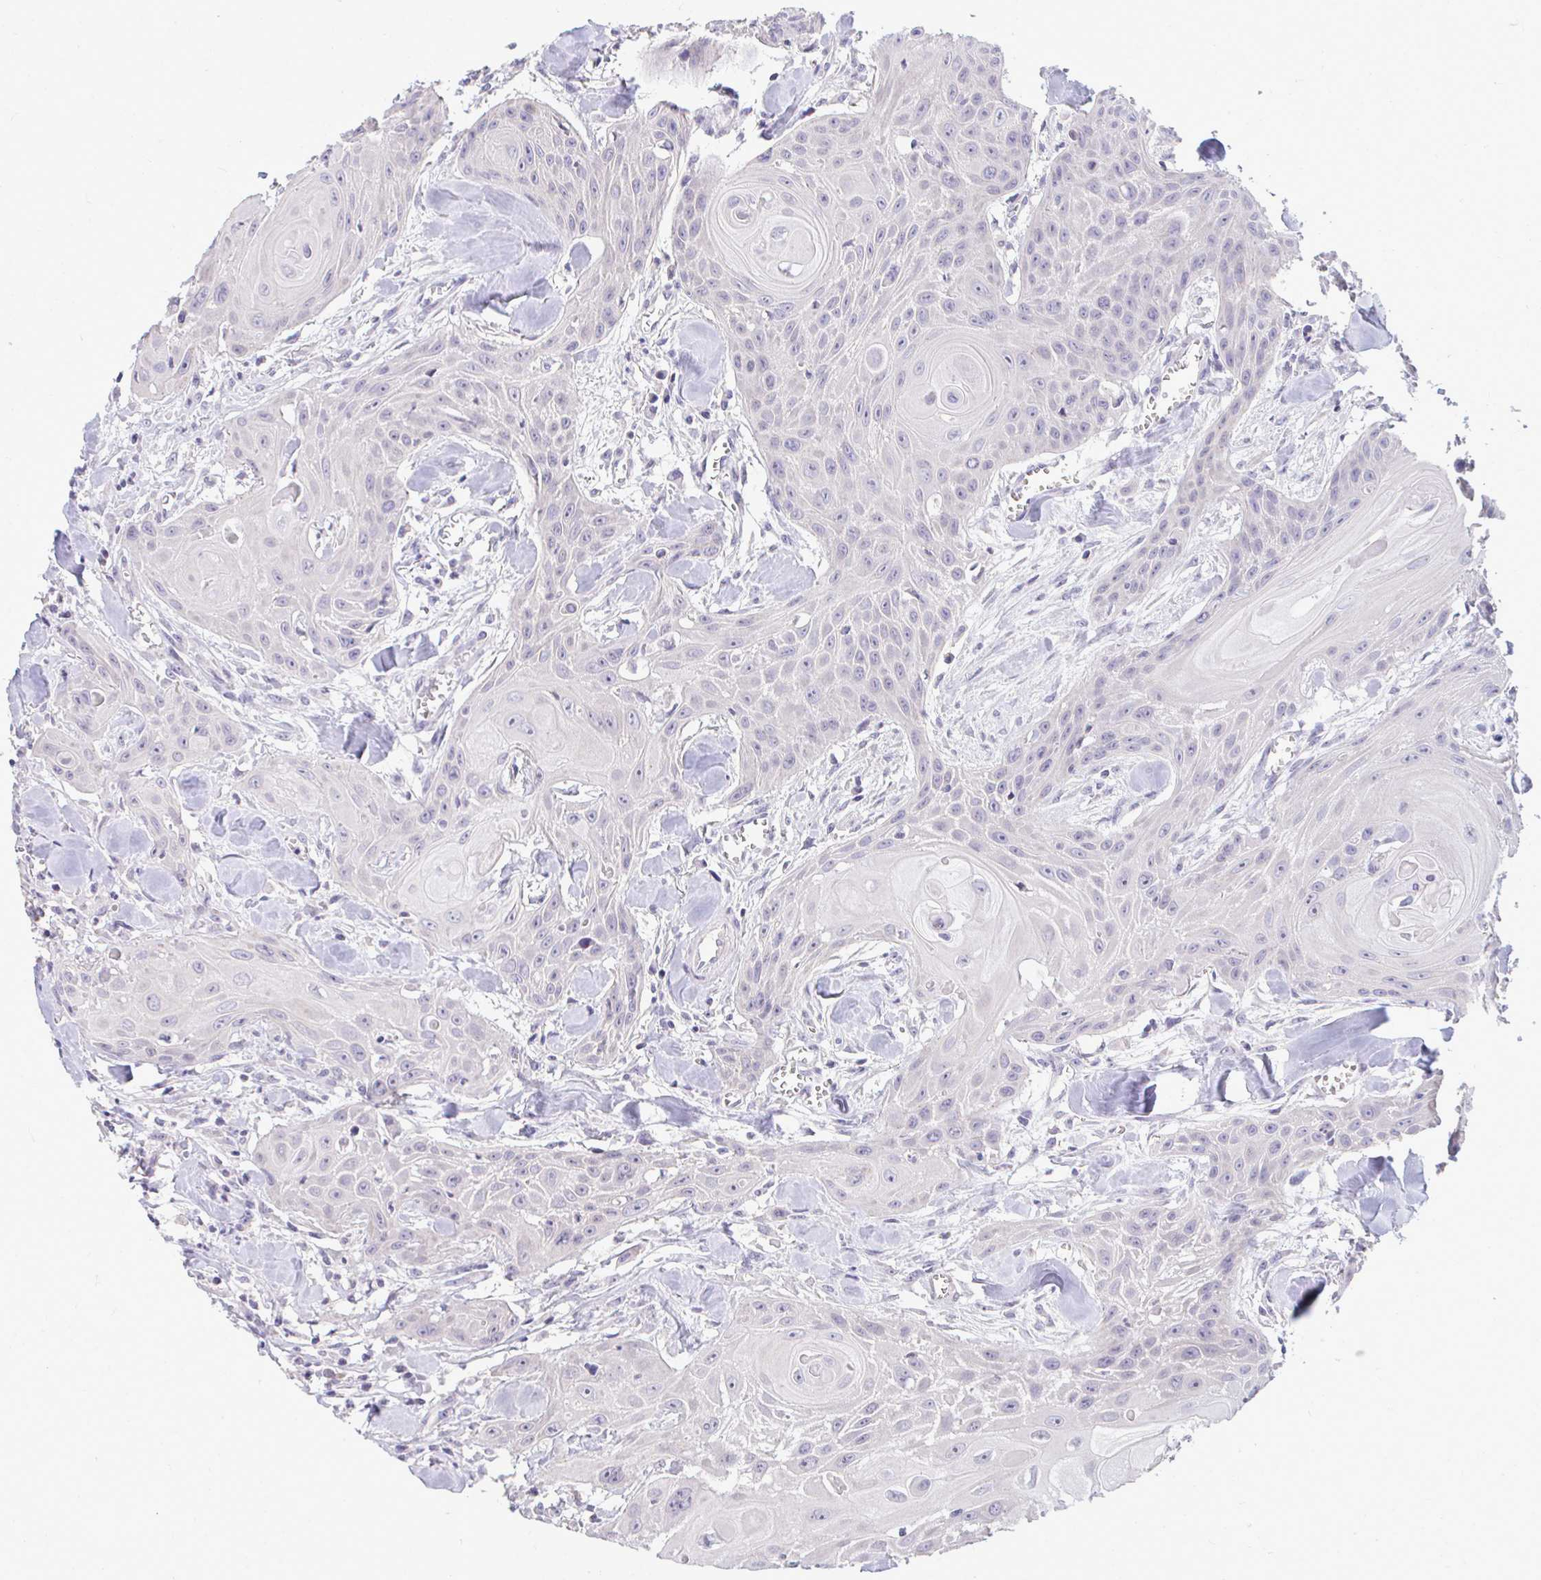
{"staining": {"intensity": "negative", "quantity": "none", "location": "none"}, "tissue": "head and neck cancer", "cell_type": "Tumor cells", "image_type": "cancer", "snomed": [{"axis": "morphology", "description": "Squamous cell carcinoma, NOS"}, {"axis": "topography", "description": "Lymph node"}, {"axis": "topography", "description": "Salivary gland"}, {"axis": "topography", "description": "Head-Neck"}], "caption": "This photomicrograph is of head and neck cancer stained with IHC to label a protein in brown with the nuclei are counter-stained blue. There is no expression in tumor cells.", "gene": "PIGK", "patient": {"sex": "female", "age": 74}}